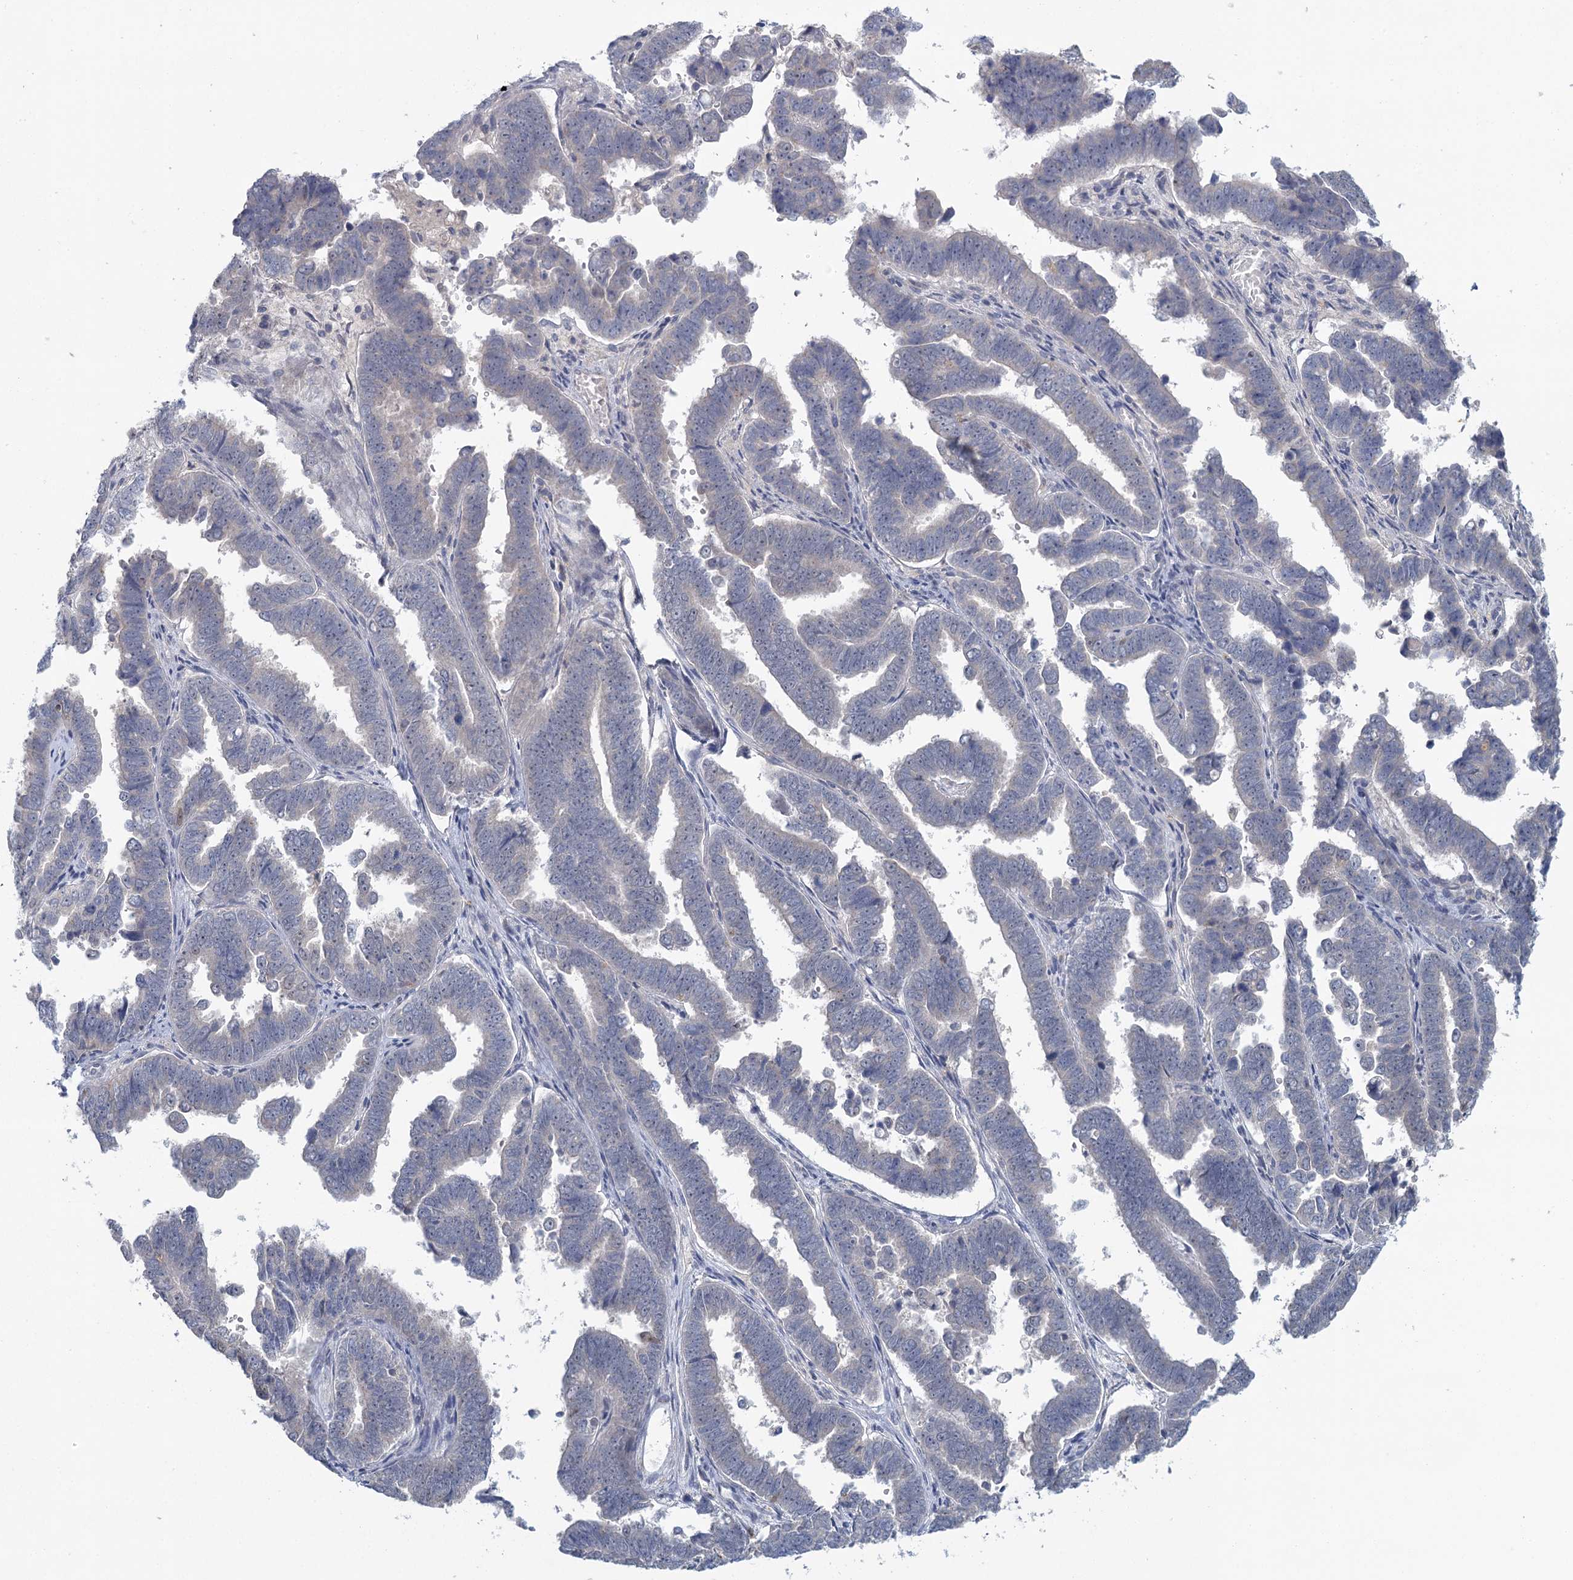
{"staining": {"intensity": "negative", "quantity": "none", "location": "none"}, "tissue": "endometrial cancer", "cell_type": "Tumor cells", "image_type": "cancer", "snomed": [{"axis": "morphology", "description": "Adenocarcinoma, NOS"}, {"axis": "topography", "description": "Endometrium"}], "caption": "This is an IHC image of endometrial adenocarcinoma. There is no staining in tumor cells.", "gene": "MYO7B", "patient": {"sex": "female", "age": 75}}